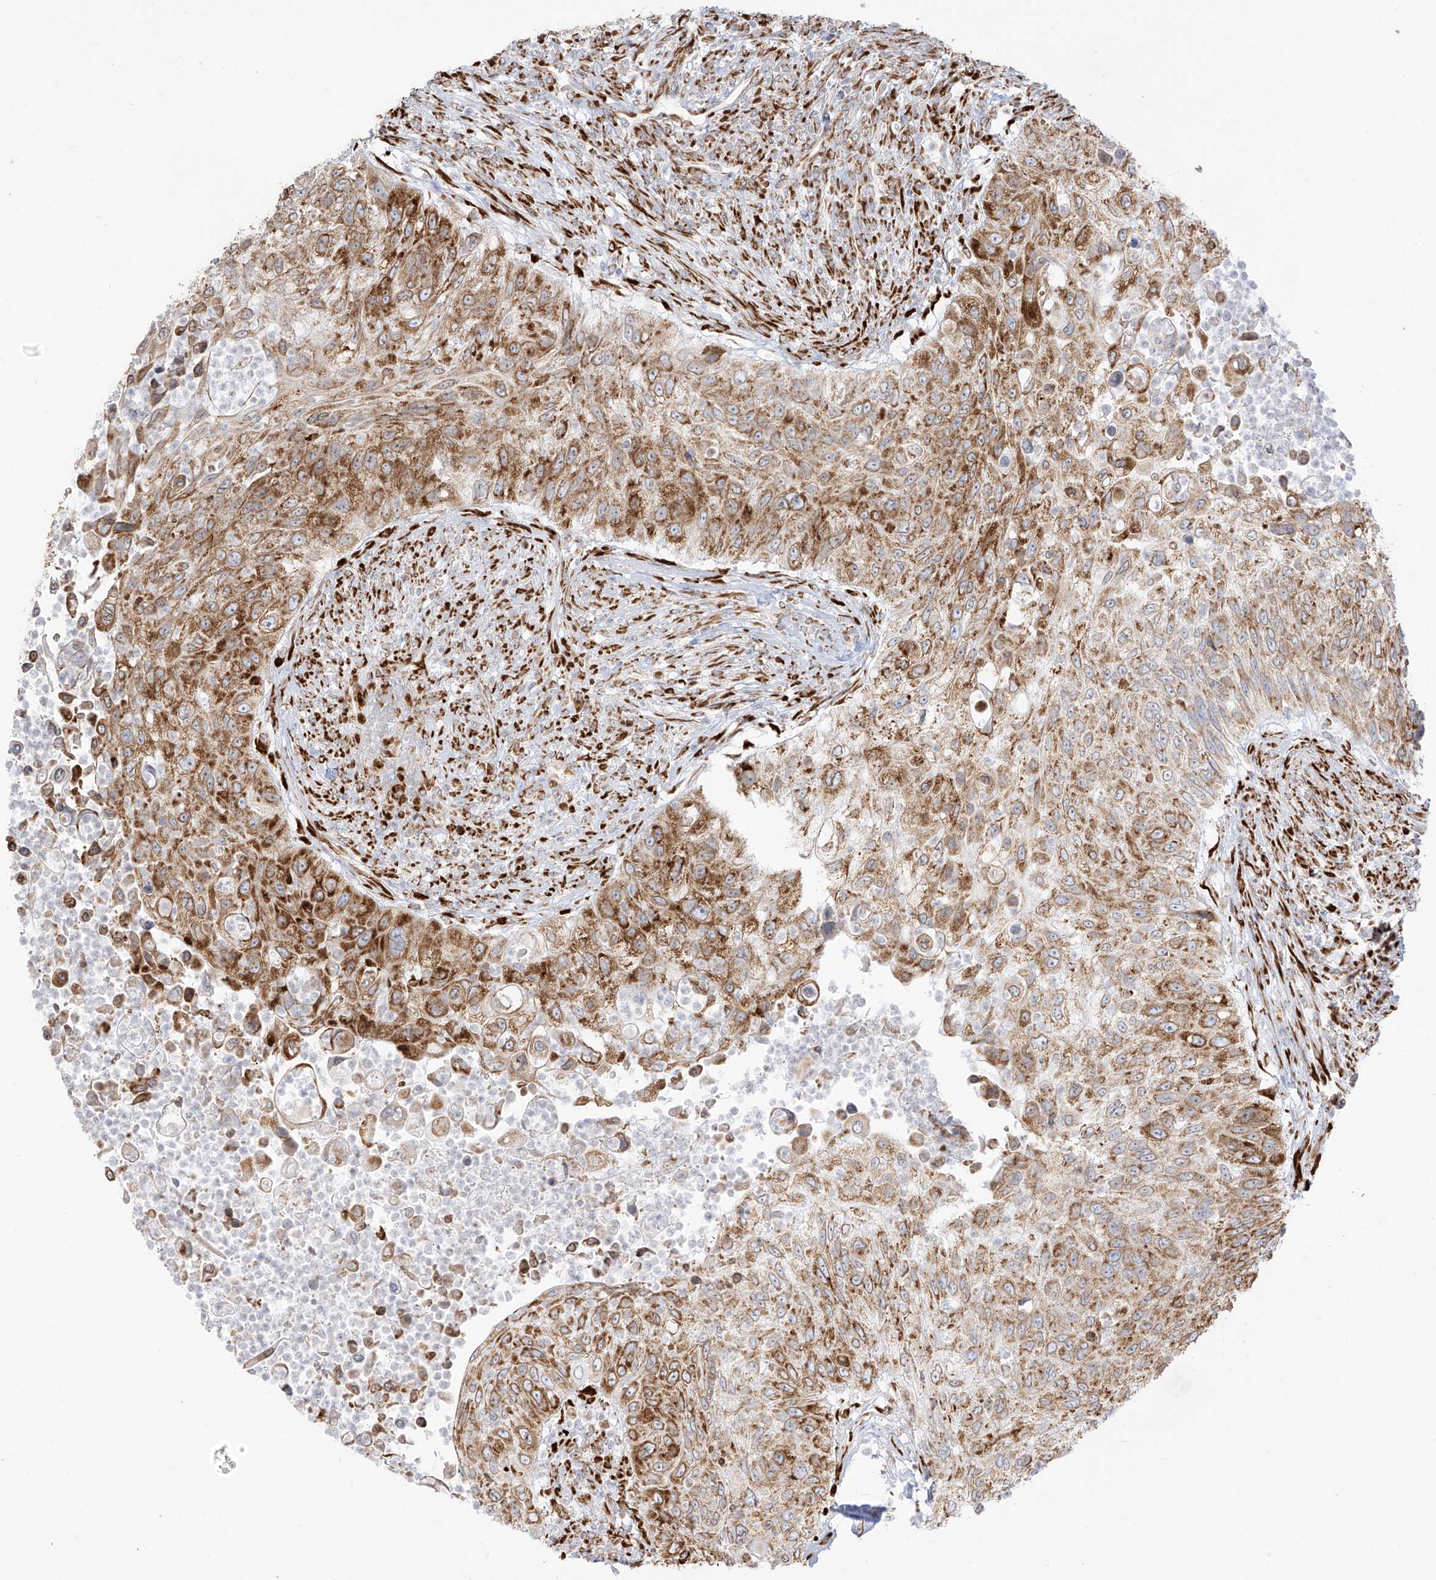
{"staining": {"intensity": "moderate", "quantity": ">75%", "location": "cytoplasmic/membranous"}, "tissue": "urothelial cancer", "cell_type": "Tumor cells", "image_type": "cancer", "snomed": [{"axis": "morphology", "description": "Urothelial carcinoma, High grade"}, {"axis": "topography", "description": "Urinary bladder"}], "caption": "Urothelial carcinoma (high-grade) was stained to show a protein in brown. There is medium levels of moderate cytoplasmic/membranous staining in about >75% of tumor cells. The staining was performed using DAB, with brown indicating positive protein expression. Nuclei are stained blue with hematoxylin.", "gene": "LRRC59", "patient": {"sex": "female", "age": 60}}